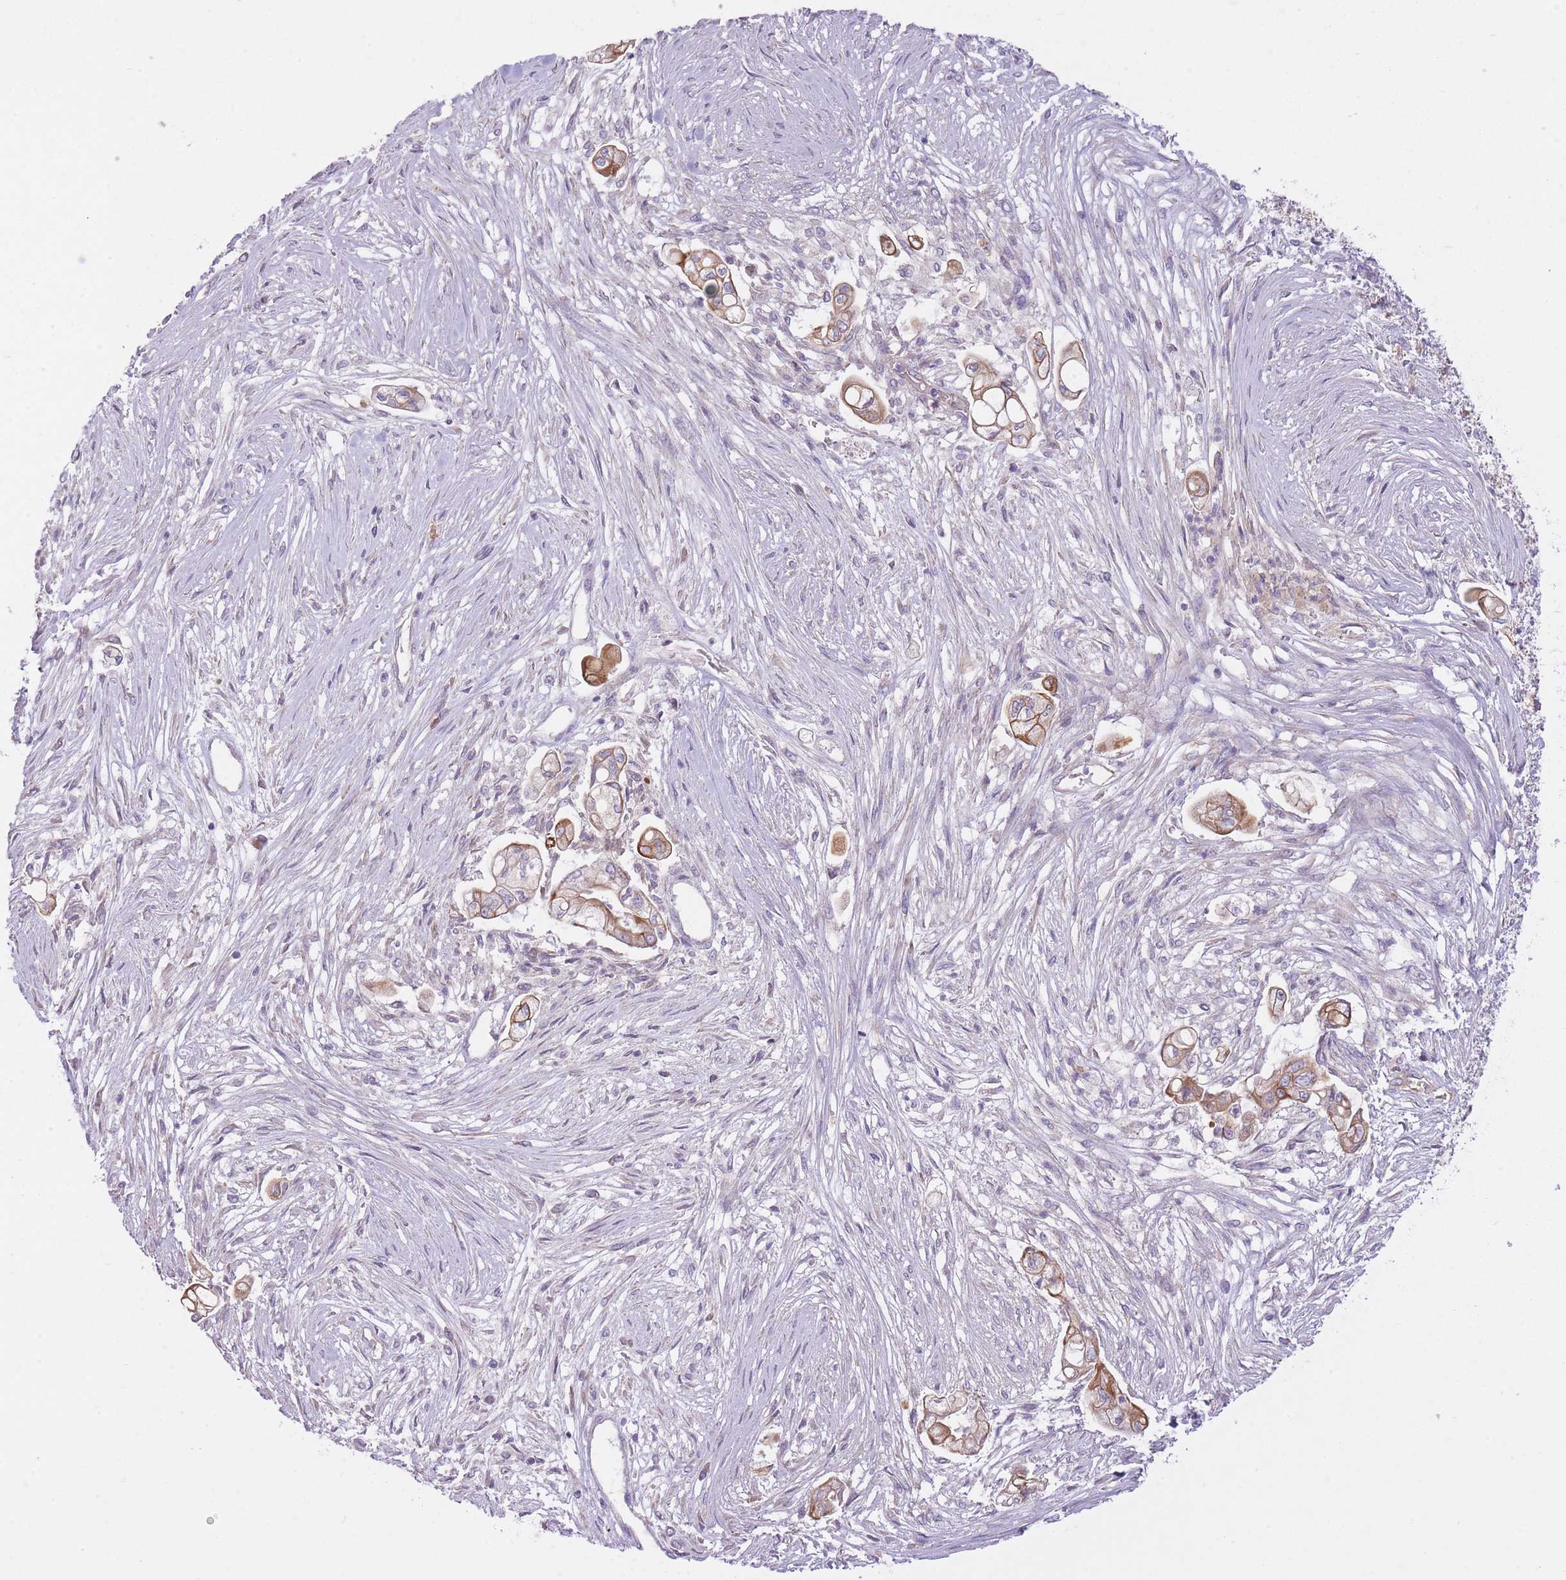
{"staining": {"intensity": "moderate", "quantity": ">75%", "location": "cytoplasmic/membranous"}, "tissue": "pancreatic cancer", "cell_type": "Tumor cells", "image_type": "cancer", "snomed": [{"axis": "morphology", "description": "Adenocarcinoma, NOS"}, {"axis": "topography", "description": "Pancreas"}], "caption": "Human pancreatic cancer (adenocarcinoma) stained with a protein marker reveals moderate staining in tumor cells.", "gene": "REV1", "patient": {"sex": "female", "age": 69}}